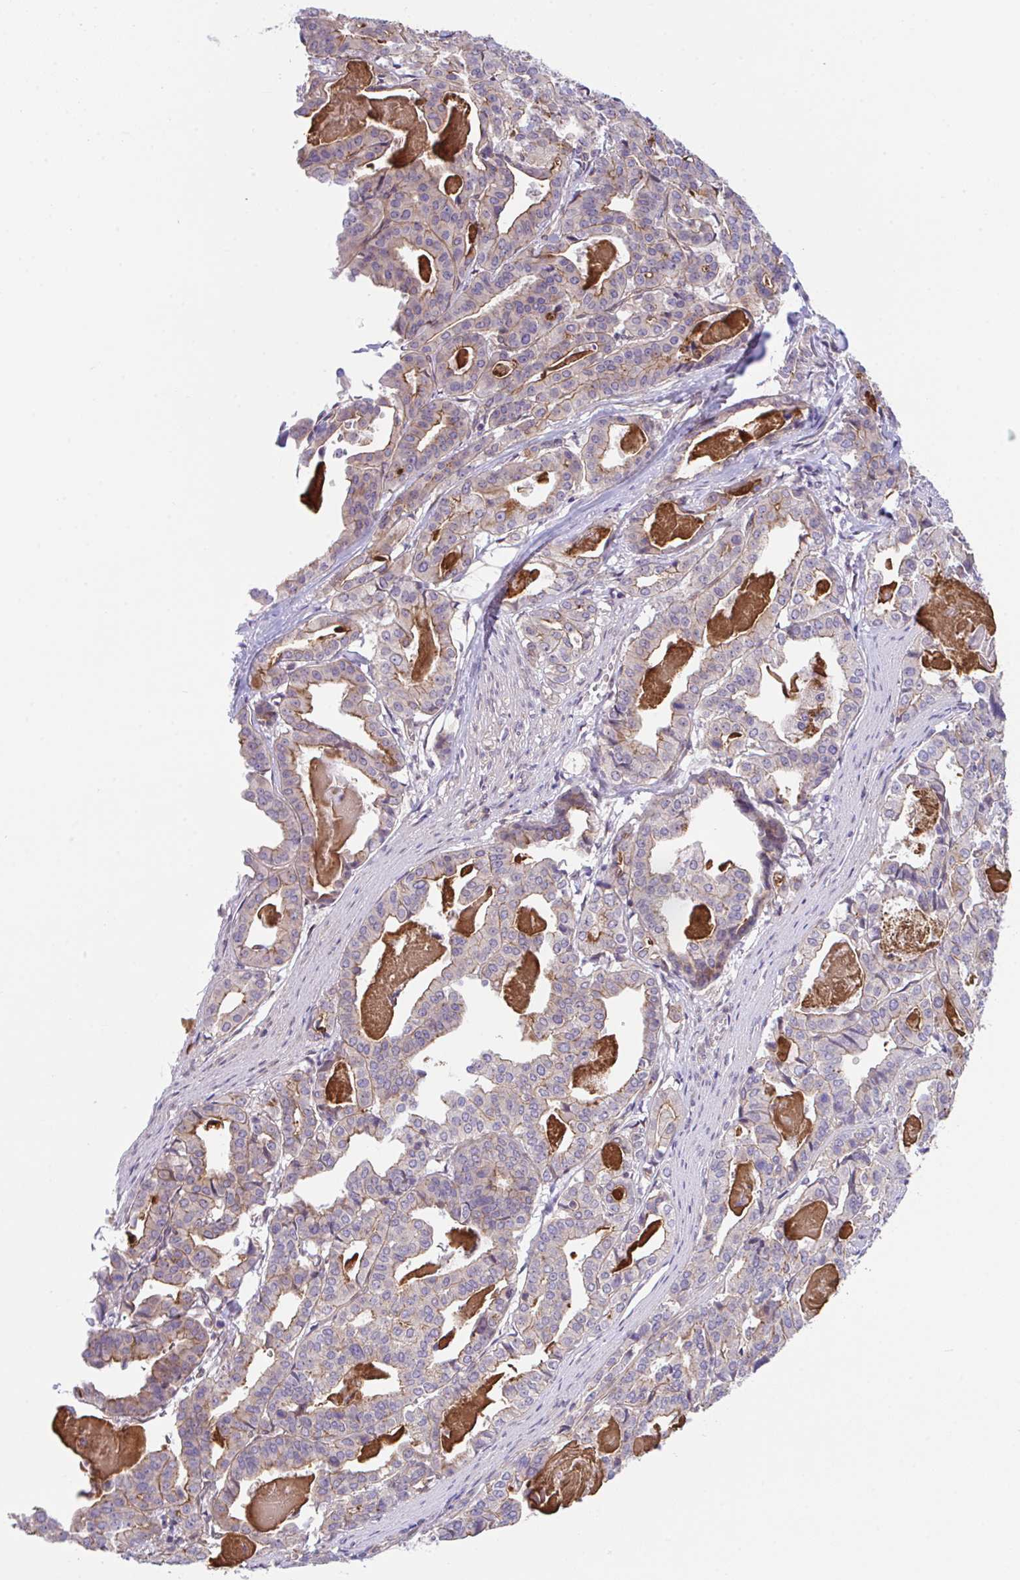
{"staining": {"intensity": "weak", "quantity": ">75%", "location": "cytoplasmic/membranous"}, "tissue": "stomach cancer", "cell_type": "Tumor cells", "image_type": "cancer", "snomed": [{"axis": "morphology", "description": "Adenocarcinoma, NOS"}, {"axis": "topography", "description": "Stomach"}], "caption": "This is an image of immunohistochemistry staining of adenocarcinoma (stomach), which shows weak positivity in the cytoplasmic/membranous of tumor cells.", "gene": "ZBED3", "patient": {"sex": "male", "age": 48}}